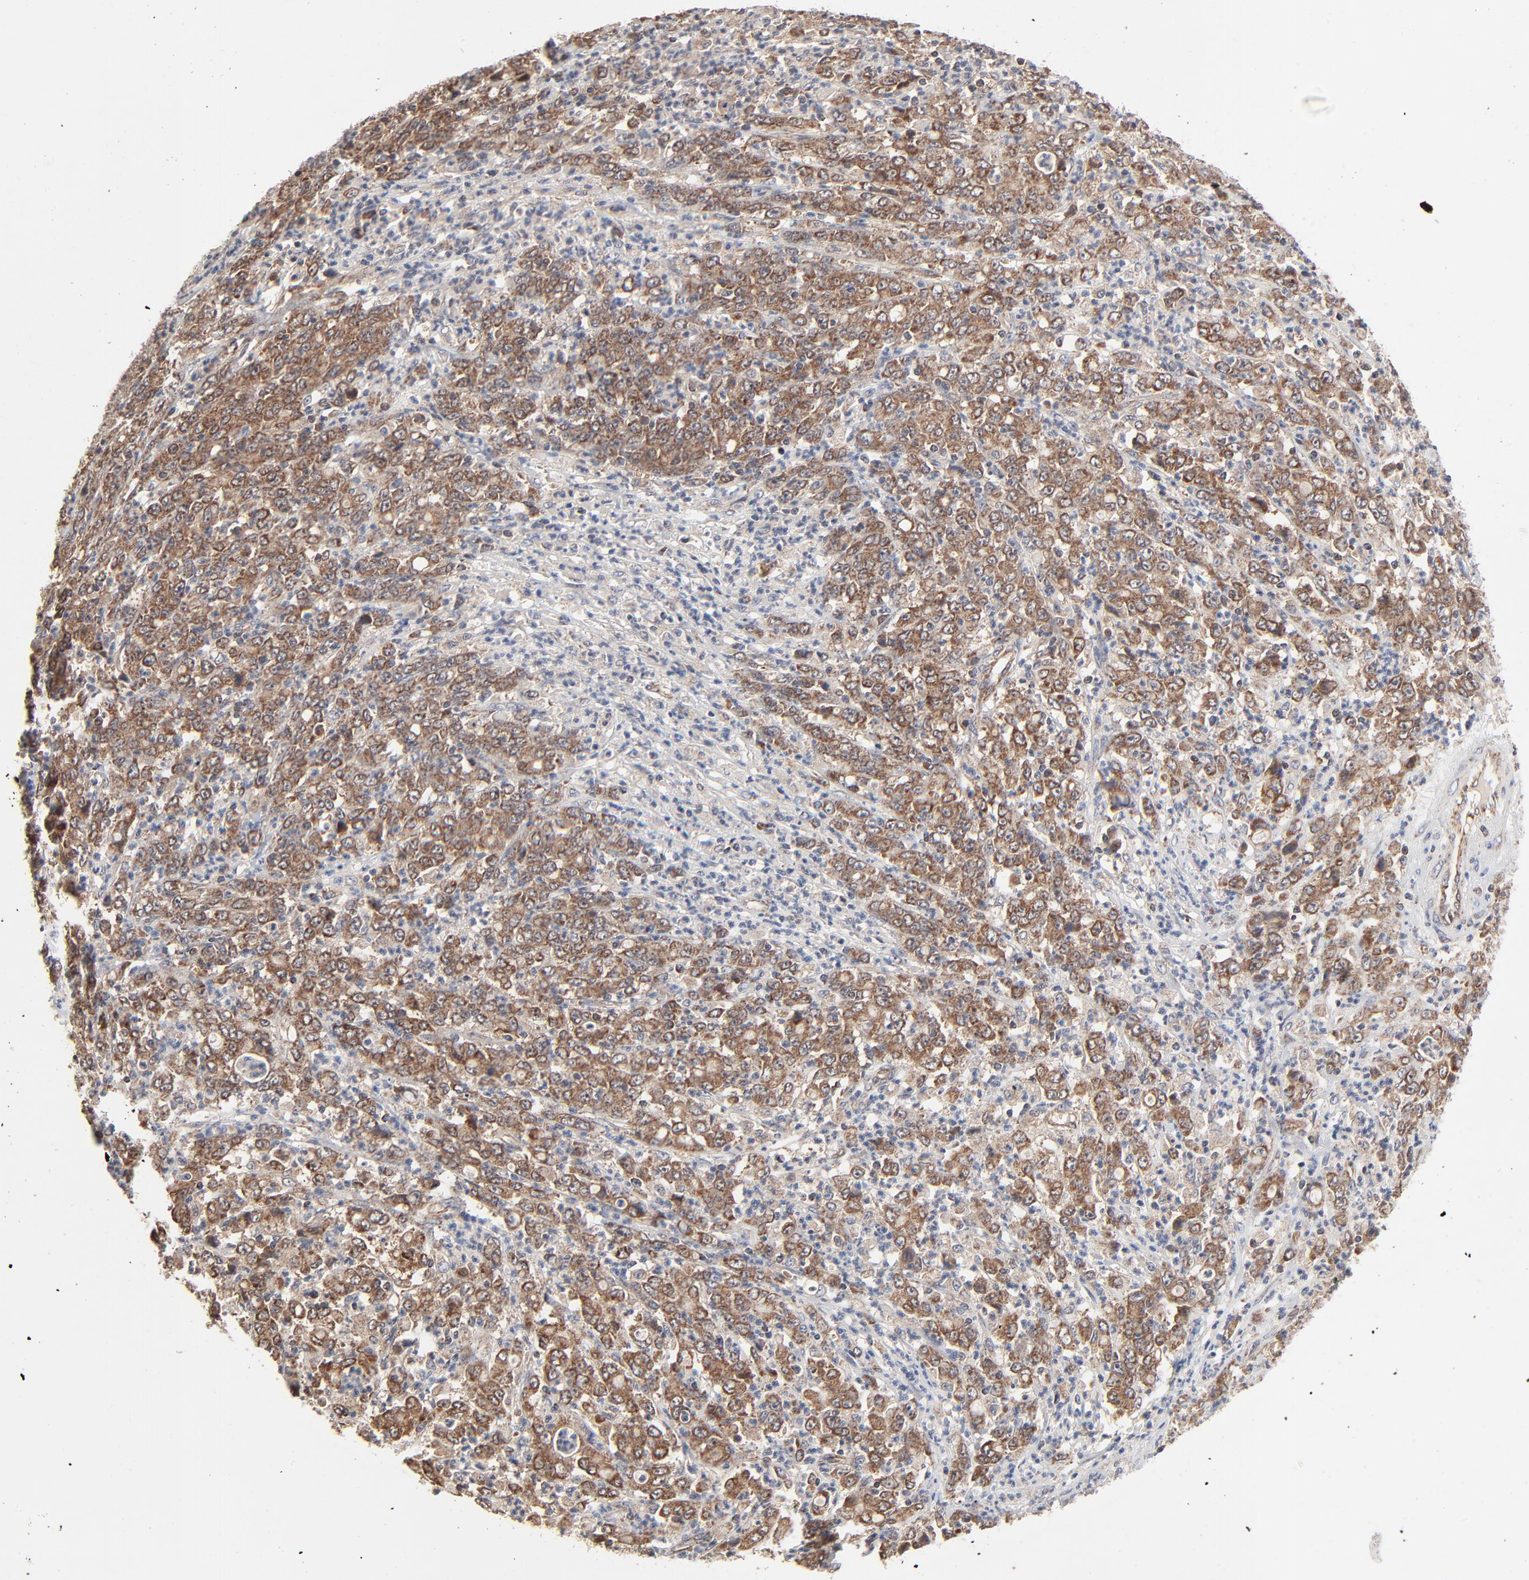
{"staining": {"intensity": "moderate", "quantity": ">75%", "location": "cytoplasmic/membranous"}, "tissue": "stomach cancer", "cell_type": "Tumor cells", "image_type": "cancer", "snomed": [{"axis": "morphology", "description": "Adenocarcinoma, NOS"}, {"axis": "topography", "description": "Stomach, lower"}], "caption": "Adenocarcinoma (stomach) was stained to show a protein in brown. There is medium levels of moderate cytoplasmic/membranous positivity in about >75% of tumor cells.", "gene": "ABLIM3", "patient": {"sex": "female", "age": 71}}